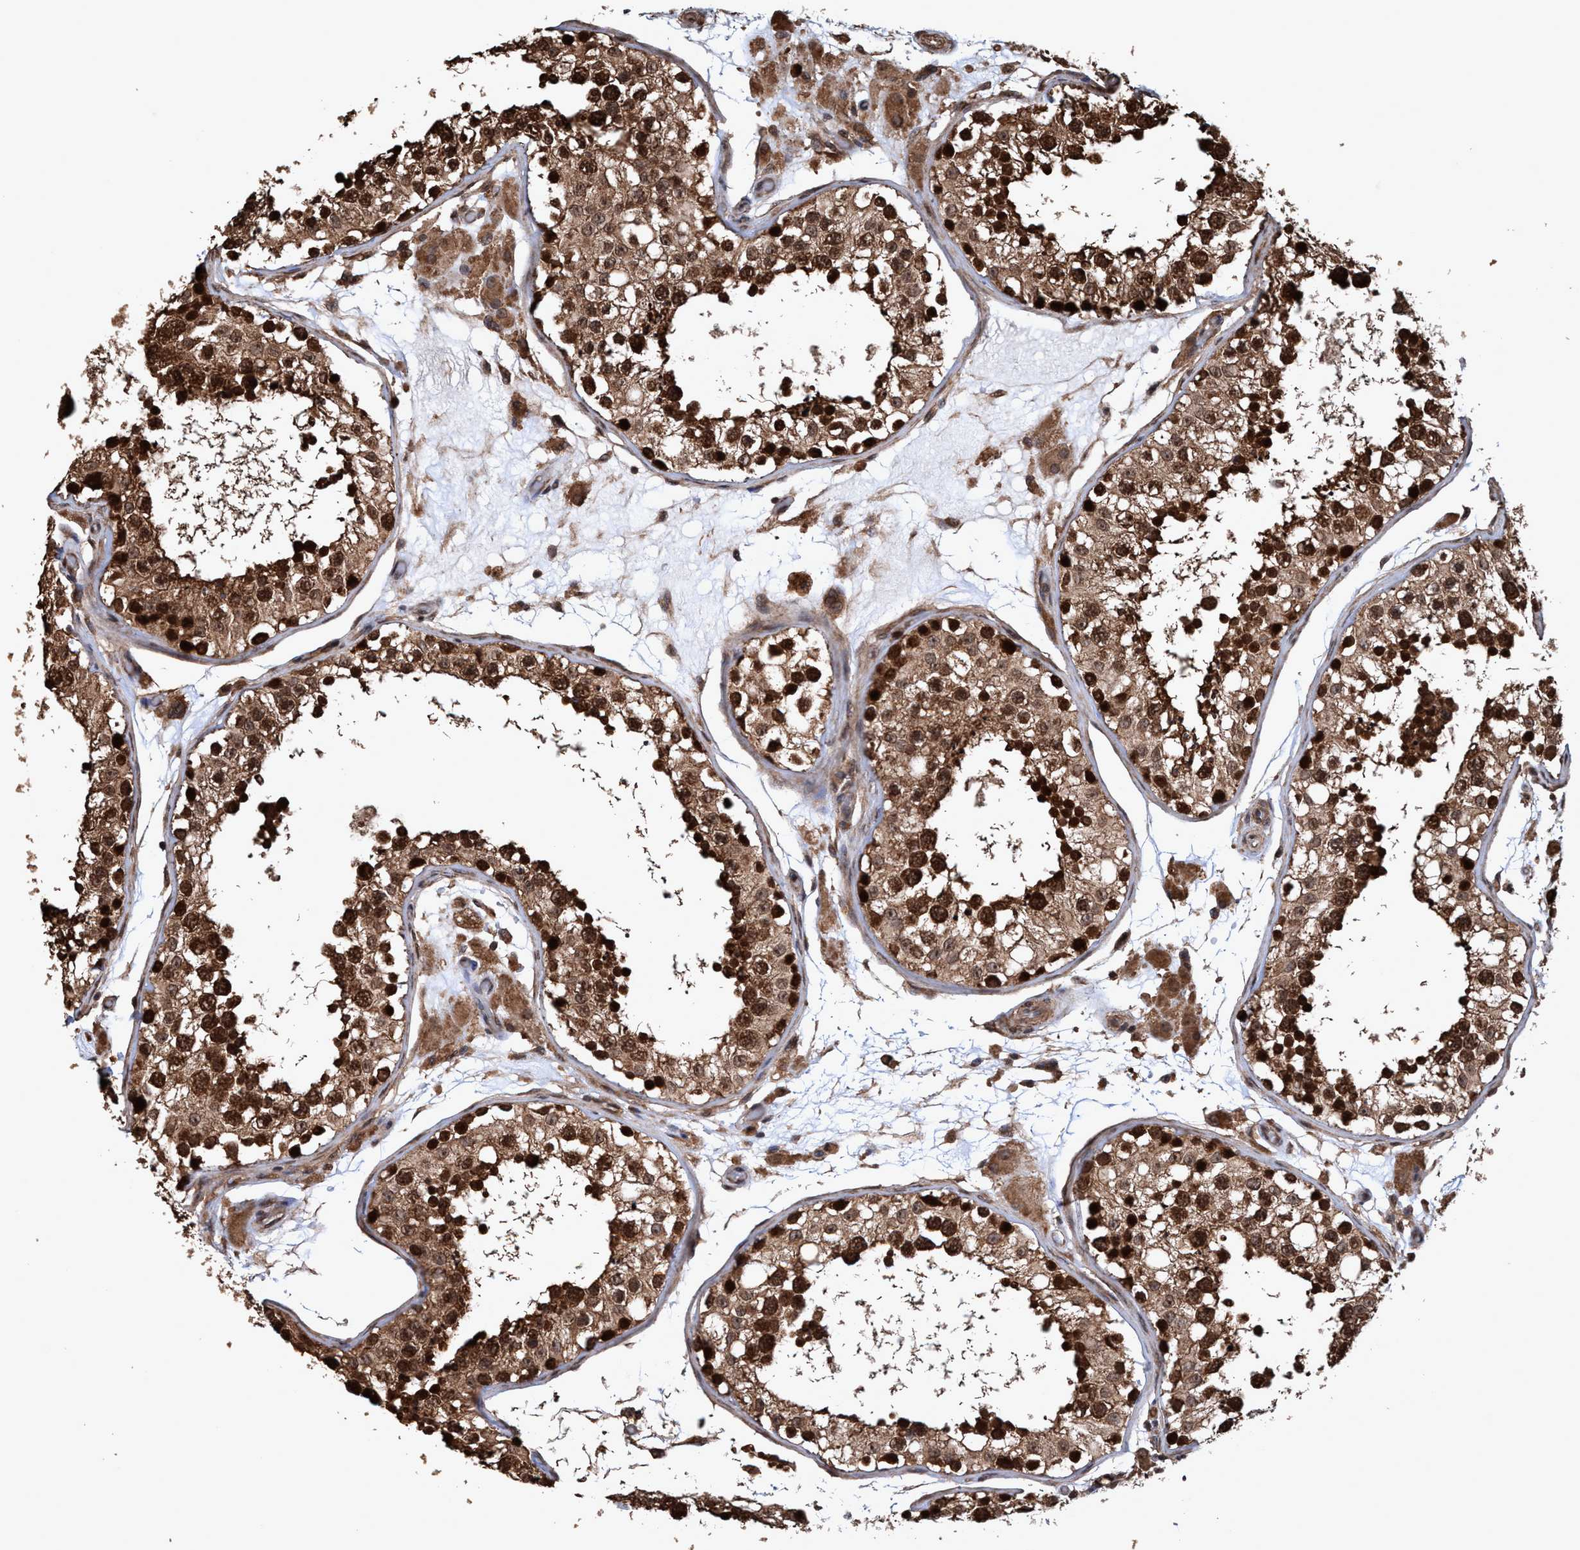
{"staining": {"intensity": "strong", "quantity": ">75%", "location": "cytoplasmic/membranous,nuclear"}, "tissue": "testis", "cell_type": "Cells in seminiferous ducts", "image_type": "normal", "snomed": [{"axis": "morphology", "description": "Normal tissue, NOS"}, {"axis": "topography", "description": "Testis"}, {"axis": "topography", "description": "Epididymis"}], "caption": "DAB immunohistochemical staining of unremarkable human testis demonstrates strong cytoplasmic/membranous,nuclear protein staining in approximately >75% of cells in seminiferous ducts.", "gene": "TRPC7", "patient": {"sex": "male", "age": 26}}